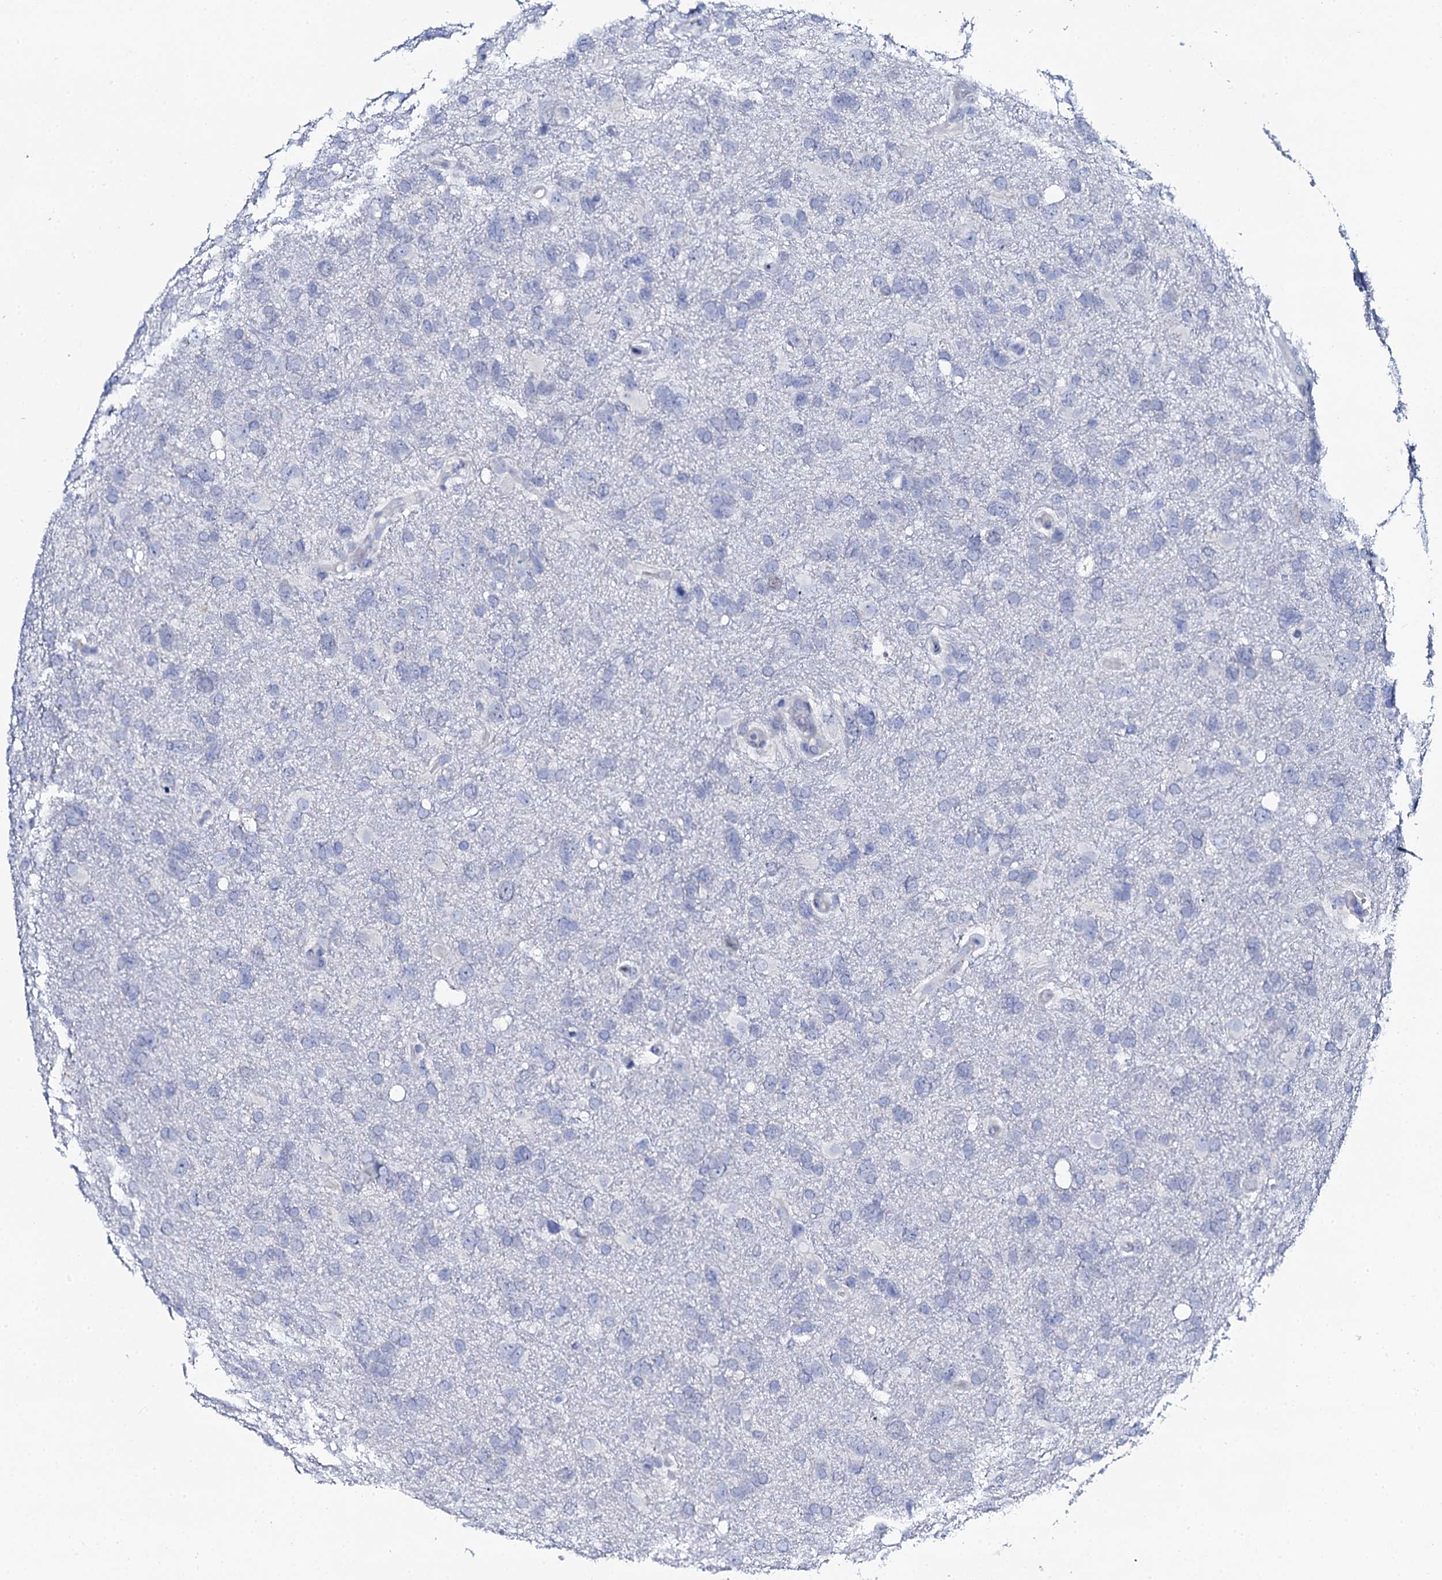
{"staining": {"intensity": "negative", "quantity": "none", "location": "none"}, "tissue": "glioma", "cell_type": "Tumor cells", "image_type": "cancer", "snomed": [{"axis": "morphology", "description": "Glioma, malignant, High grade"}, {"axis": "topography", "description": "Brain"}], "caption": "This is a micrograph of immunohistochemistry (IHC) staining of glioma, which shows no staining in tumor cells.", "gene": "NUDT13", "patient": {"sex": "male", "age": 61}}